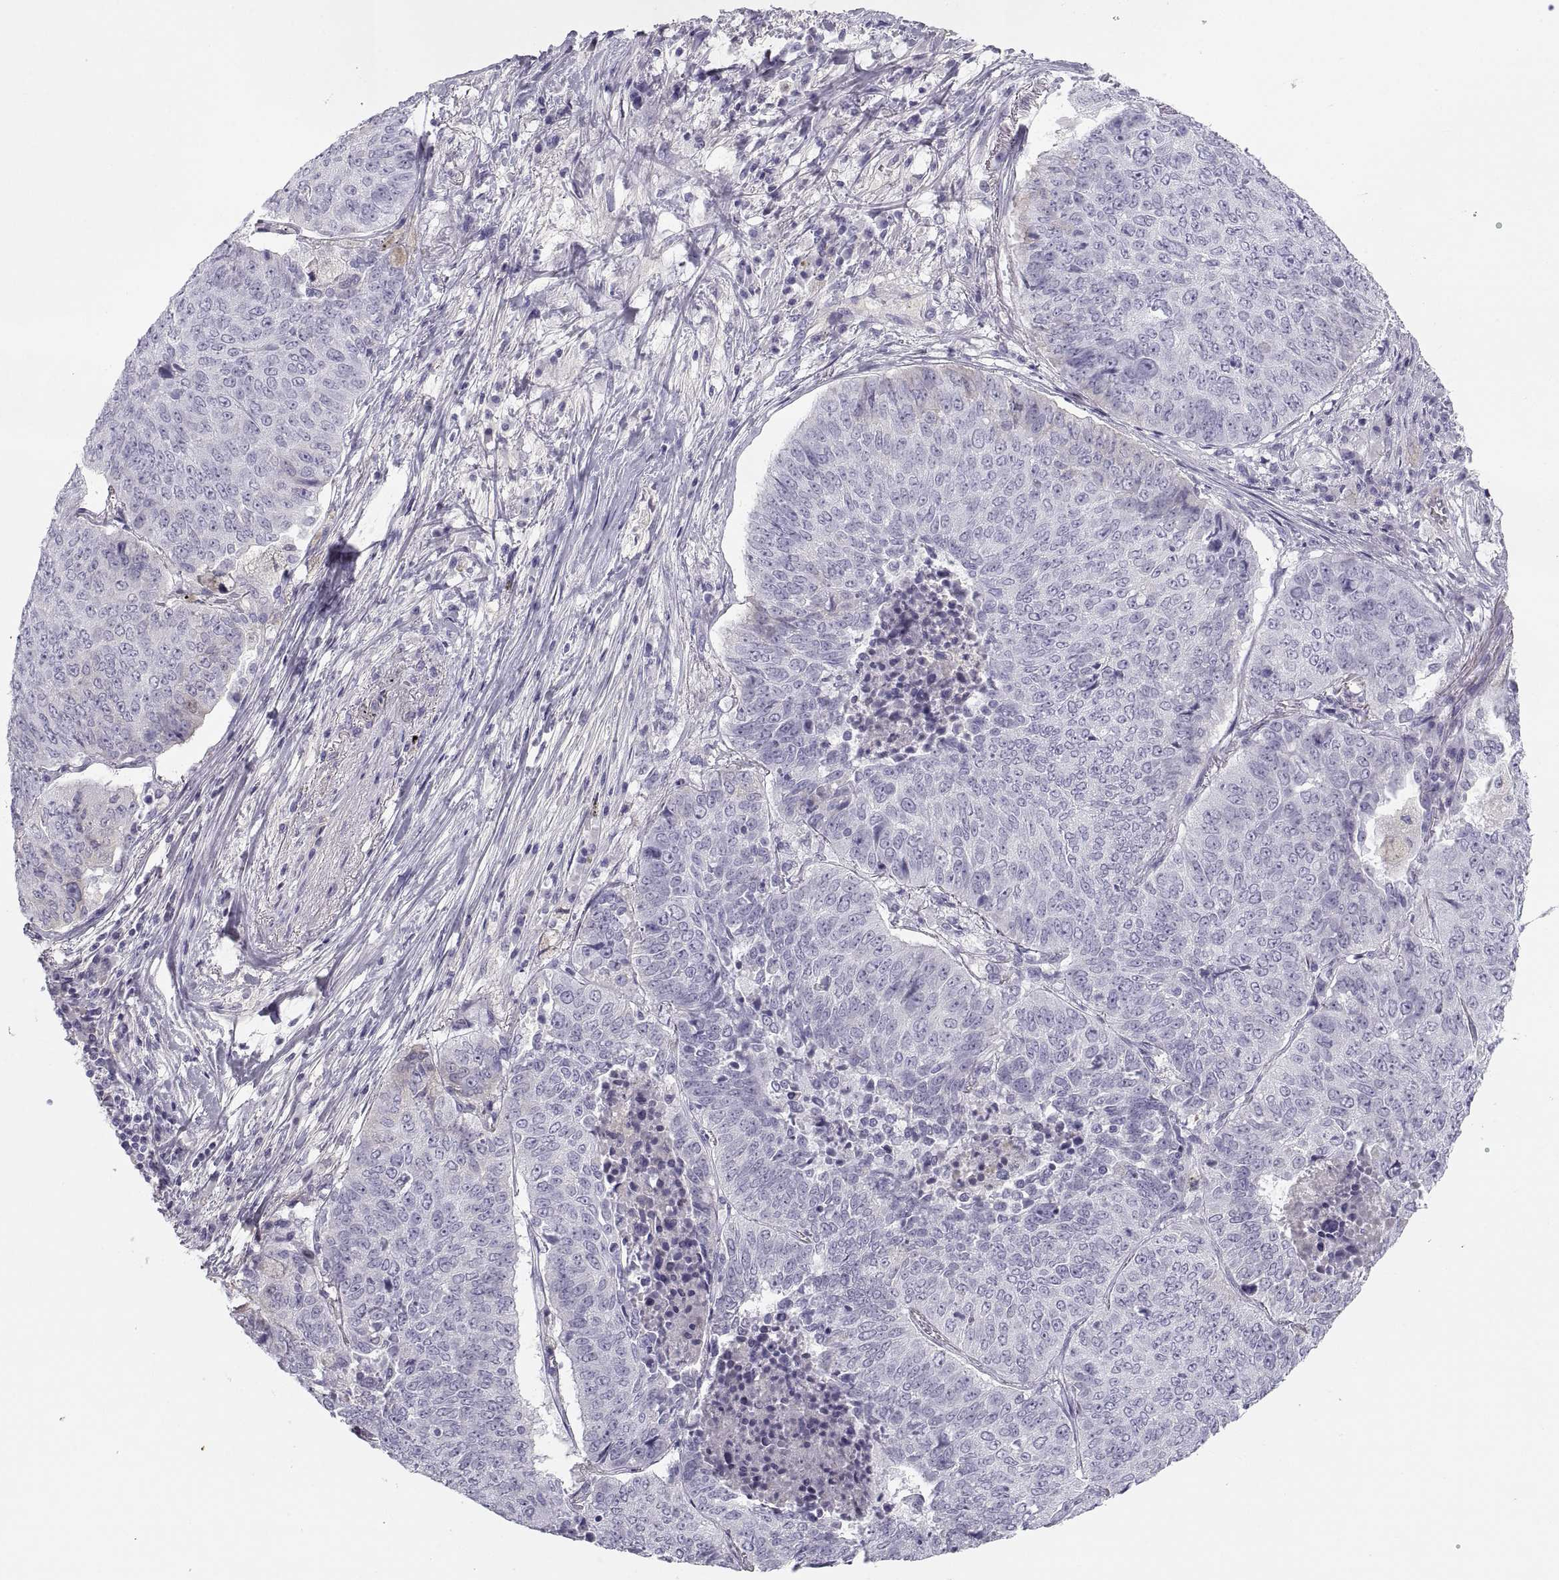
{"staining": {"intensity": "weak", "quantity": "<25%", "location": "cytoplasmic/membranous"}, "tissue": "lung cancer", "cell_type": "Tumor cells", "image_type": "cancer", "snomed": [{"axis": "morphology", "description": "Normal tissue, NOS"}, {"axis": "morphology", "description": "Squamous cell carcinoma, NOS"}, {"axis": "topography", "description": "Bronchus"}, {"axis": "topography", "description": "Lung"}], "caption": "Lung cancer was stained to show a protein in brown. There is no significant positivity in tumor cells.", "gene": "MAGEB2", "patient": {"sex": "male", "age": 64}}